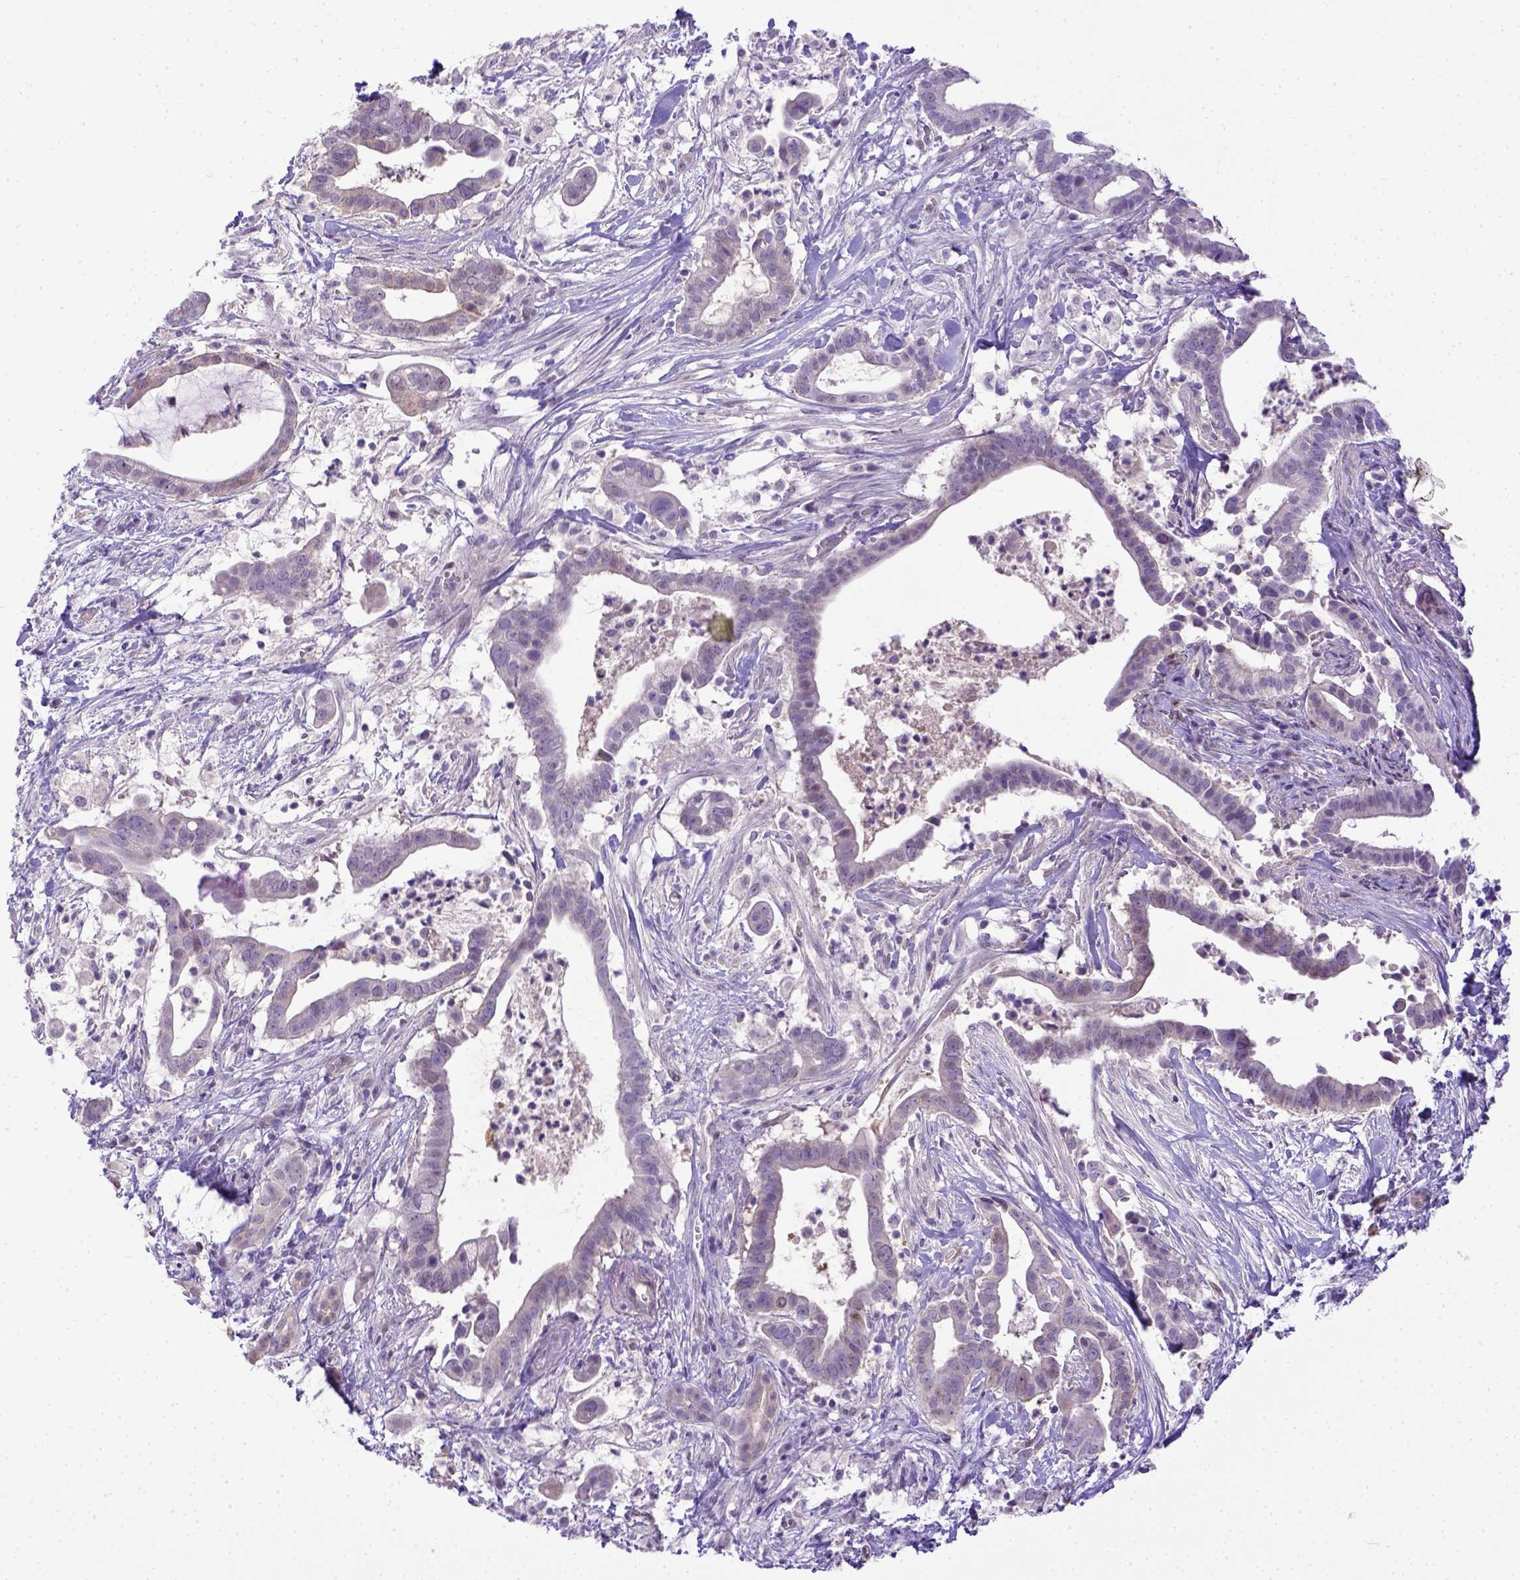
{"staining": {"intensity": "negative", "quantity": "none", "location": "none"}, "tissue": "pancreatic cancer", "cell_type": "Tumor cells", "image_type": "cancer", "snomed": [{"axis": "morphology", "description": "Adenocarcinoma, NOS"}, {"axis": "topography", "description": "Pancreas"}], "caption": "Adenocarcinoma (pancreatic) was stained to show a protein in brown. There is no significant staining in tumor cells.", "gene": "BTN1A1", "patient": {"sex": "male", "age": 61}}